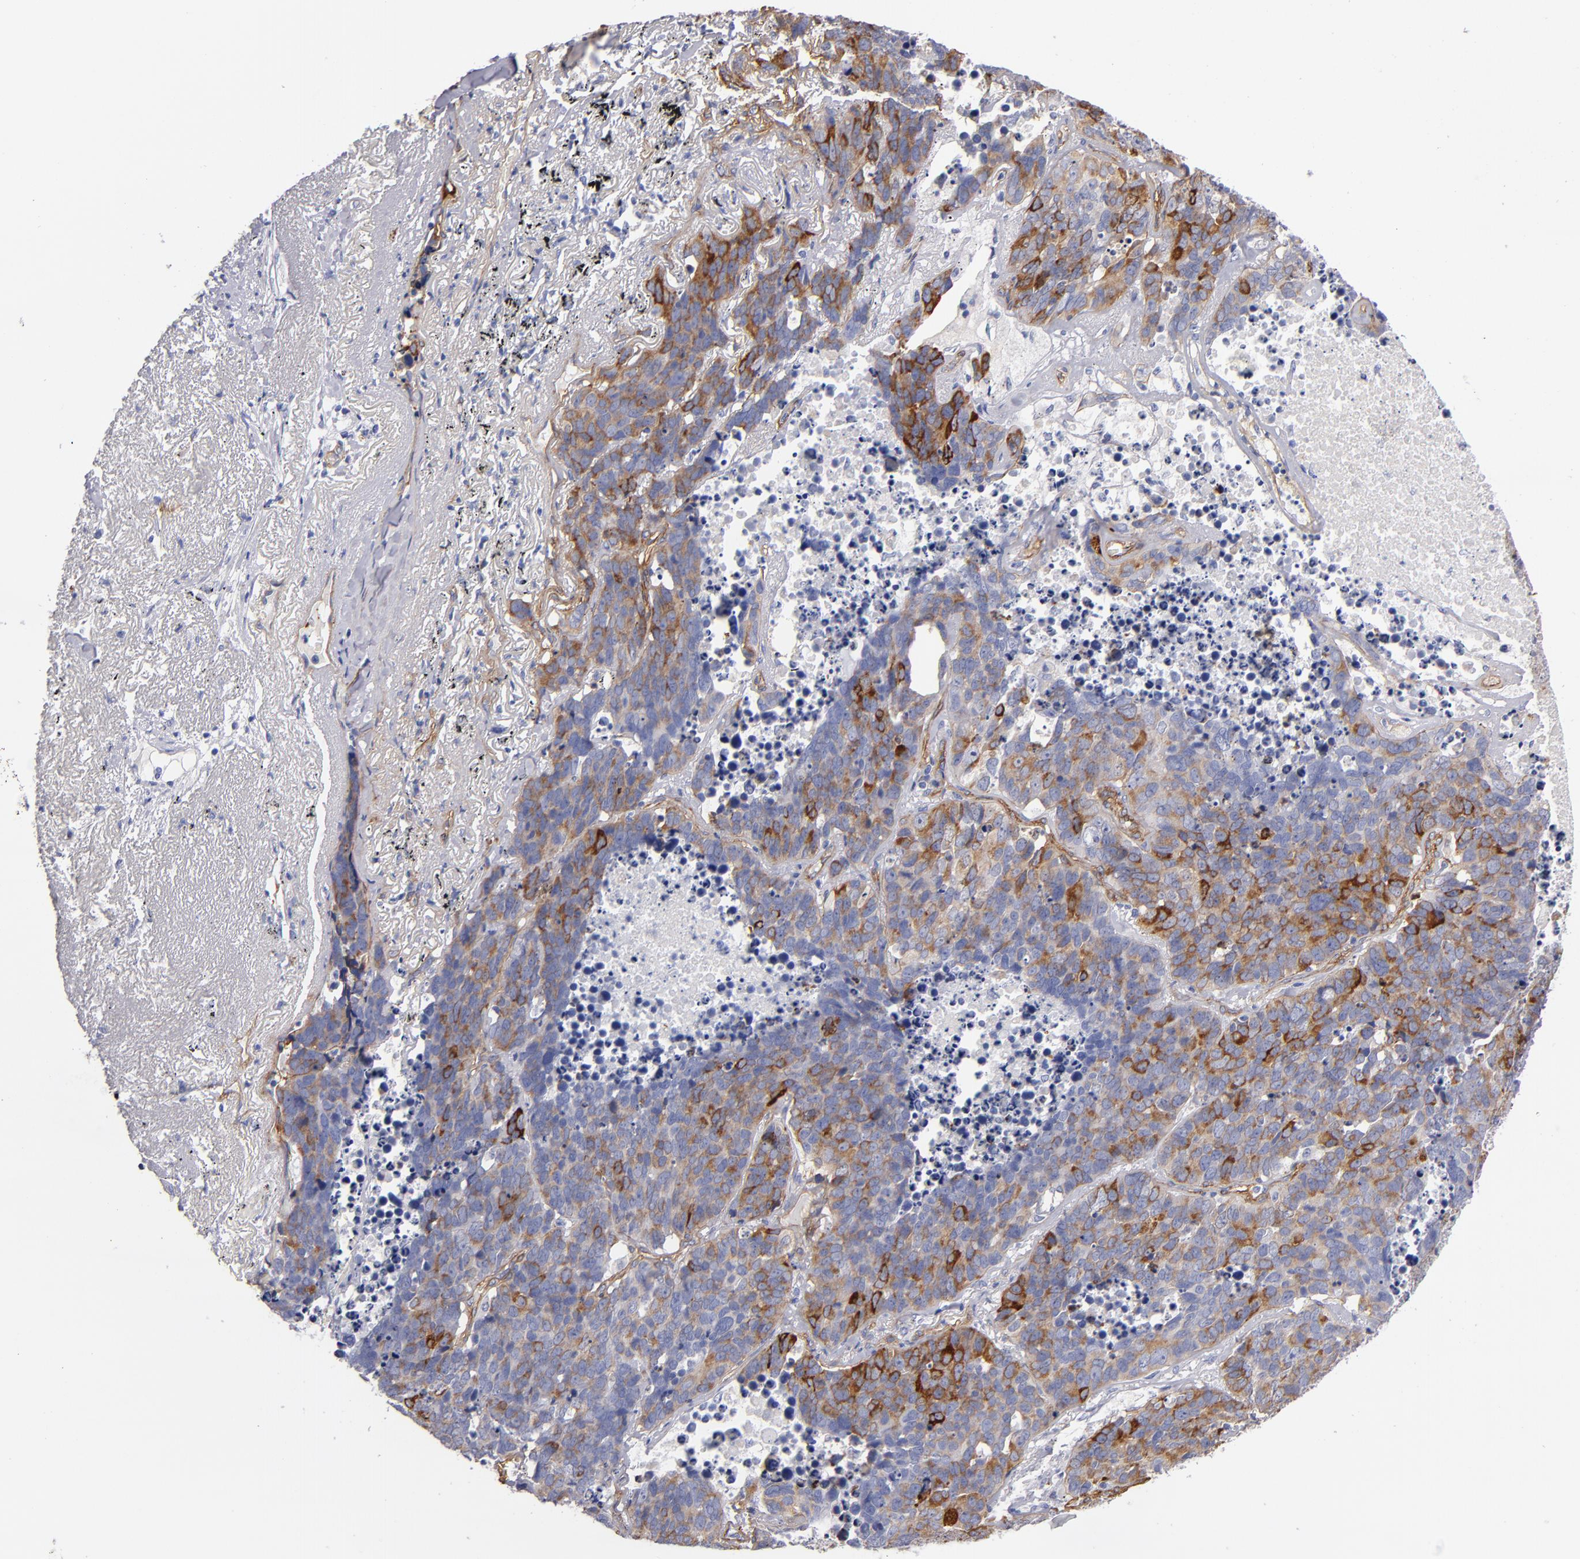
{"staining": {"intensity": "strong", "quantity": "25%-75%", "location": "cytoplasmic/membranous"}, "tissue": "lung cancer", "cell_type": "Tumor cells", "image_type": "cancer", "snomed": [{"axis": "morphology", "description": "Carcinoid, malignant, NOS"}, {"axis": "topography", "description": "Lung"}], "caption": "Immunohistochemical staining of human carcinoid (malignant) (lung) shows strong cytoplasmic/membranous protein positivity in approximately 25%-75% of tumor cells.", "gene": "LAMC1", "patient": {"sex": "male", "age": 60}}